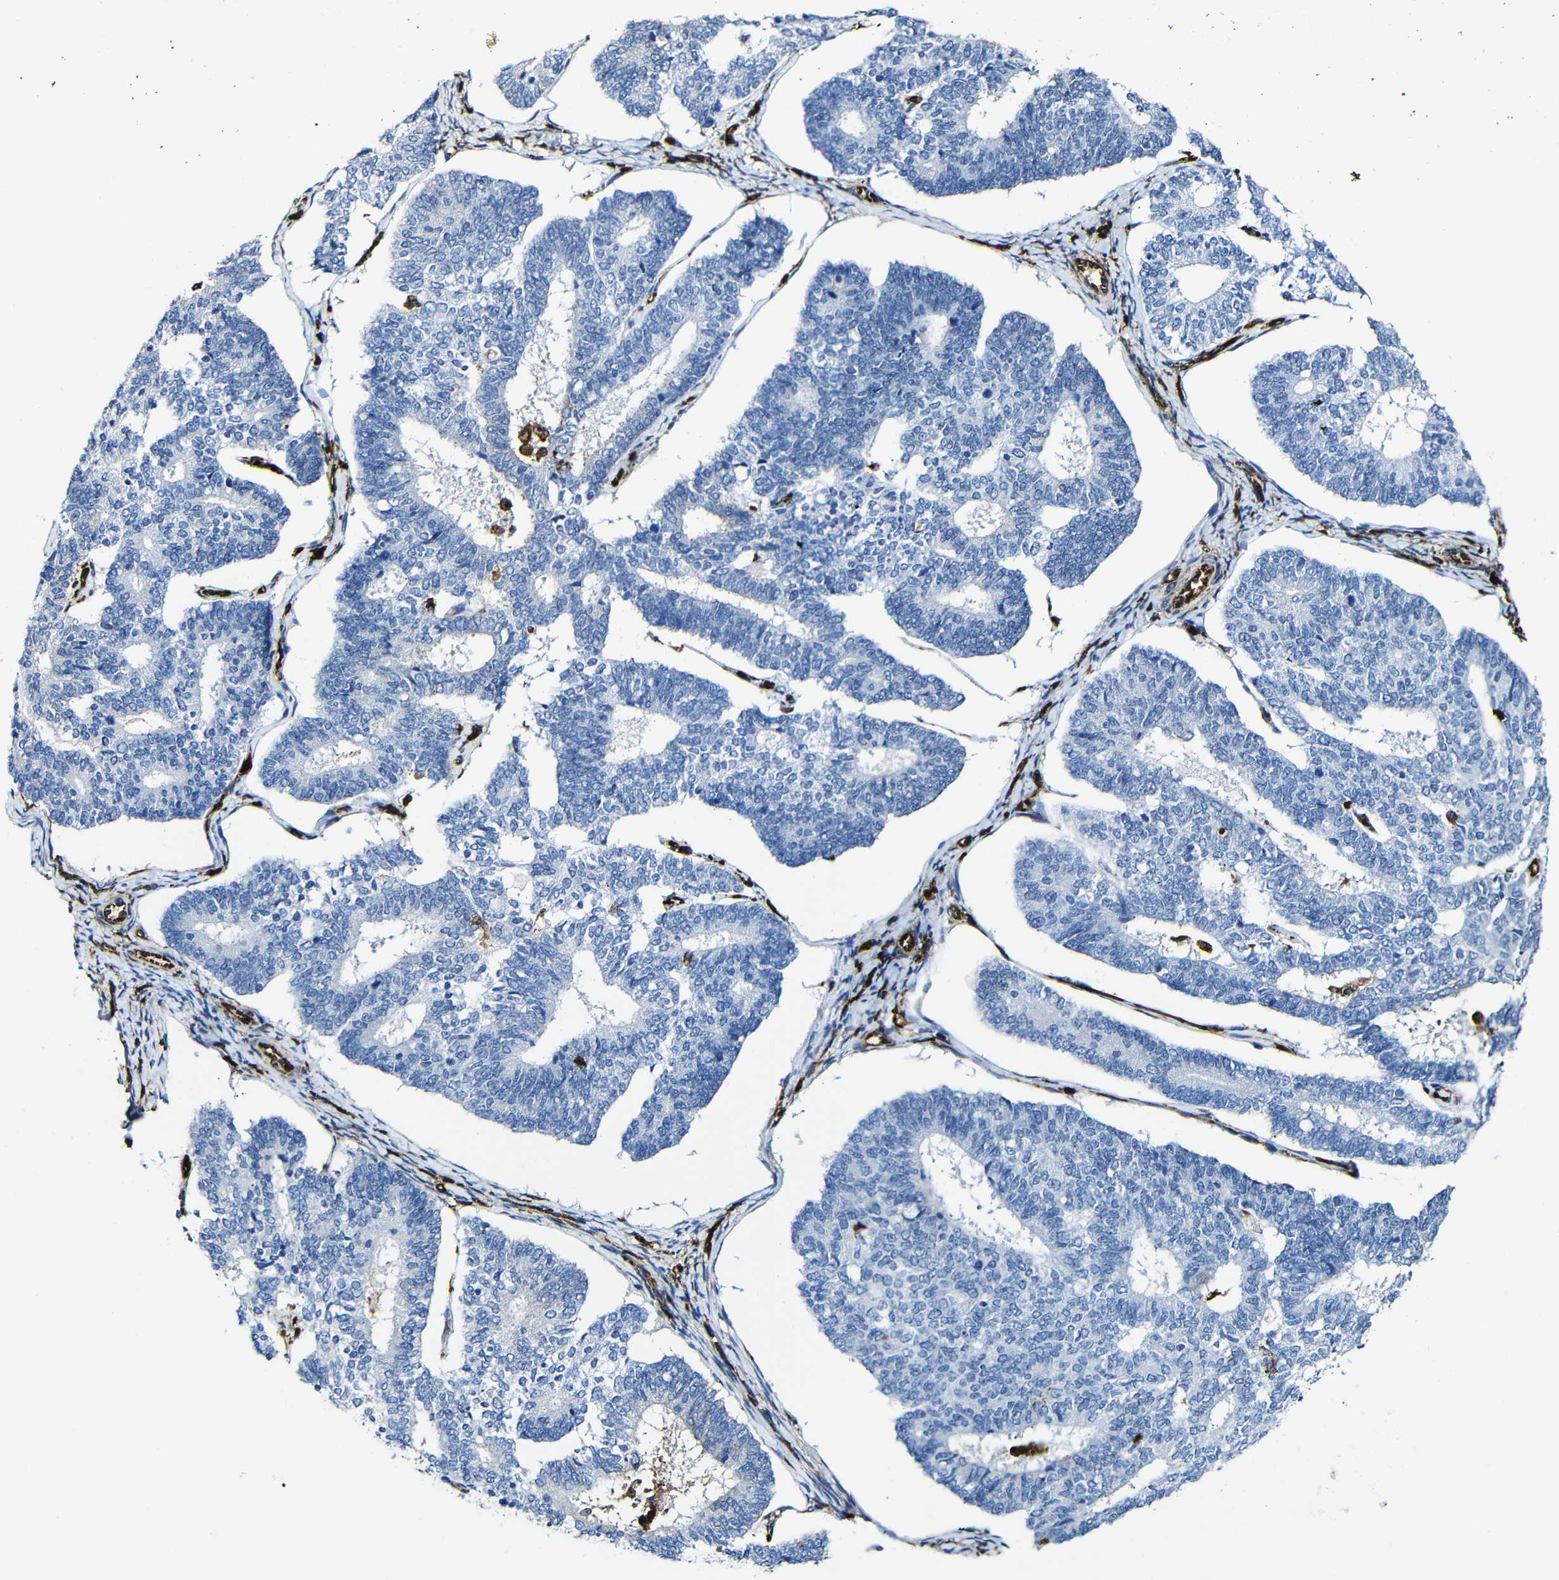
{"staining": {"intensity": "negative", "quantity": "none", "location": "none"}, "tissue": "endometrial cancer", "cell_type": "Tumor cells", "image_type": "cancer", "snomed": [{"axis": "morphology", "description": "Adenocarcinoma, NOS"}, {"axis": "topography", "description": "Endometrium"}], "caption": "This is an IHC histopathology image of endometrial adenocarcinoma. There is no staining in tumor cells.", "gene": "MSN", "patient": {"sex": "female", "age": 70}}